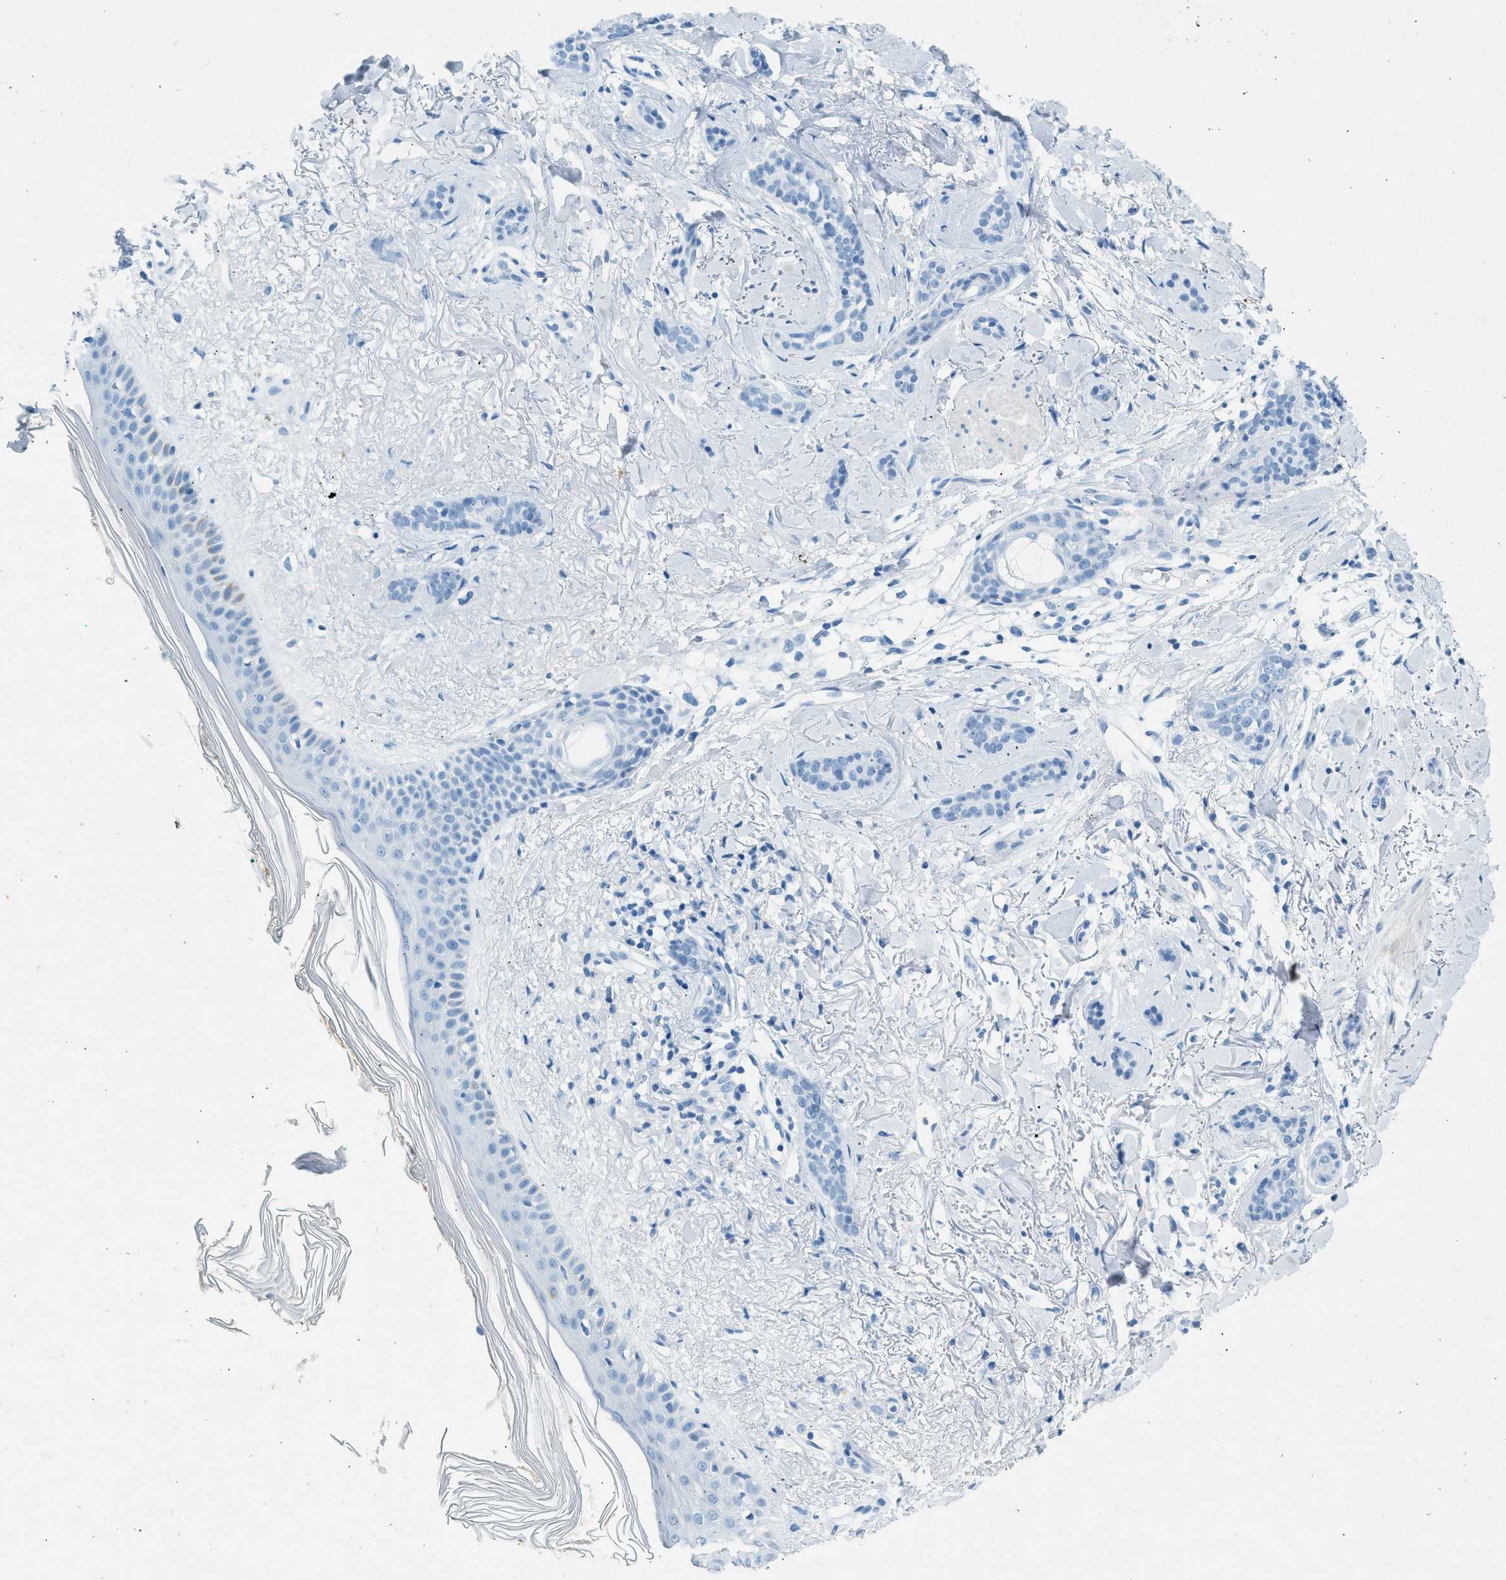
{"staining": {"intensity": "negative", "quantity": "none", "location": "none"}, "tissue": "skin cancer", "cell_type": "Tumor cells", "image_type": "cancer", "snomed": [{"axis": "morphology", "description": "Basal cell carcinoma"}, {"axis": "morphology", "description": "Adnexal tumor, benign"}, {"axis": "topography", "description": "Skin"}], "caption": "Tumor cells are negative for brown protein staining in skin basal cell carcinoma.", "gene": "HHATL", "patient": {"sex": "female", "age": 42}}